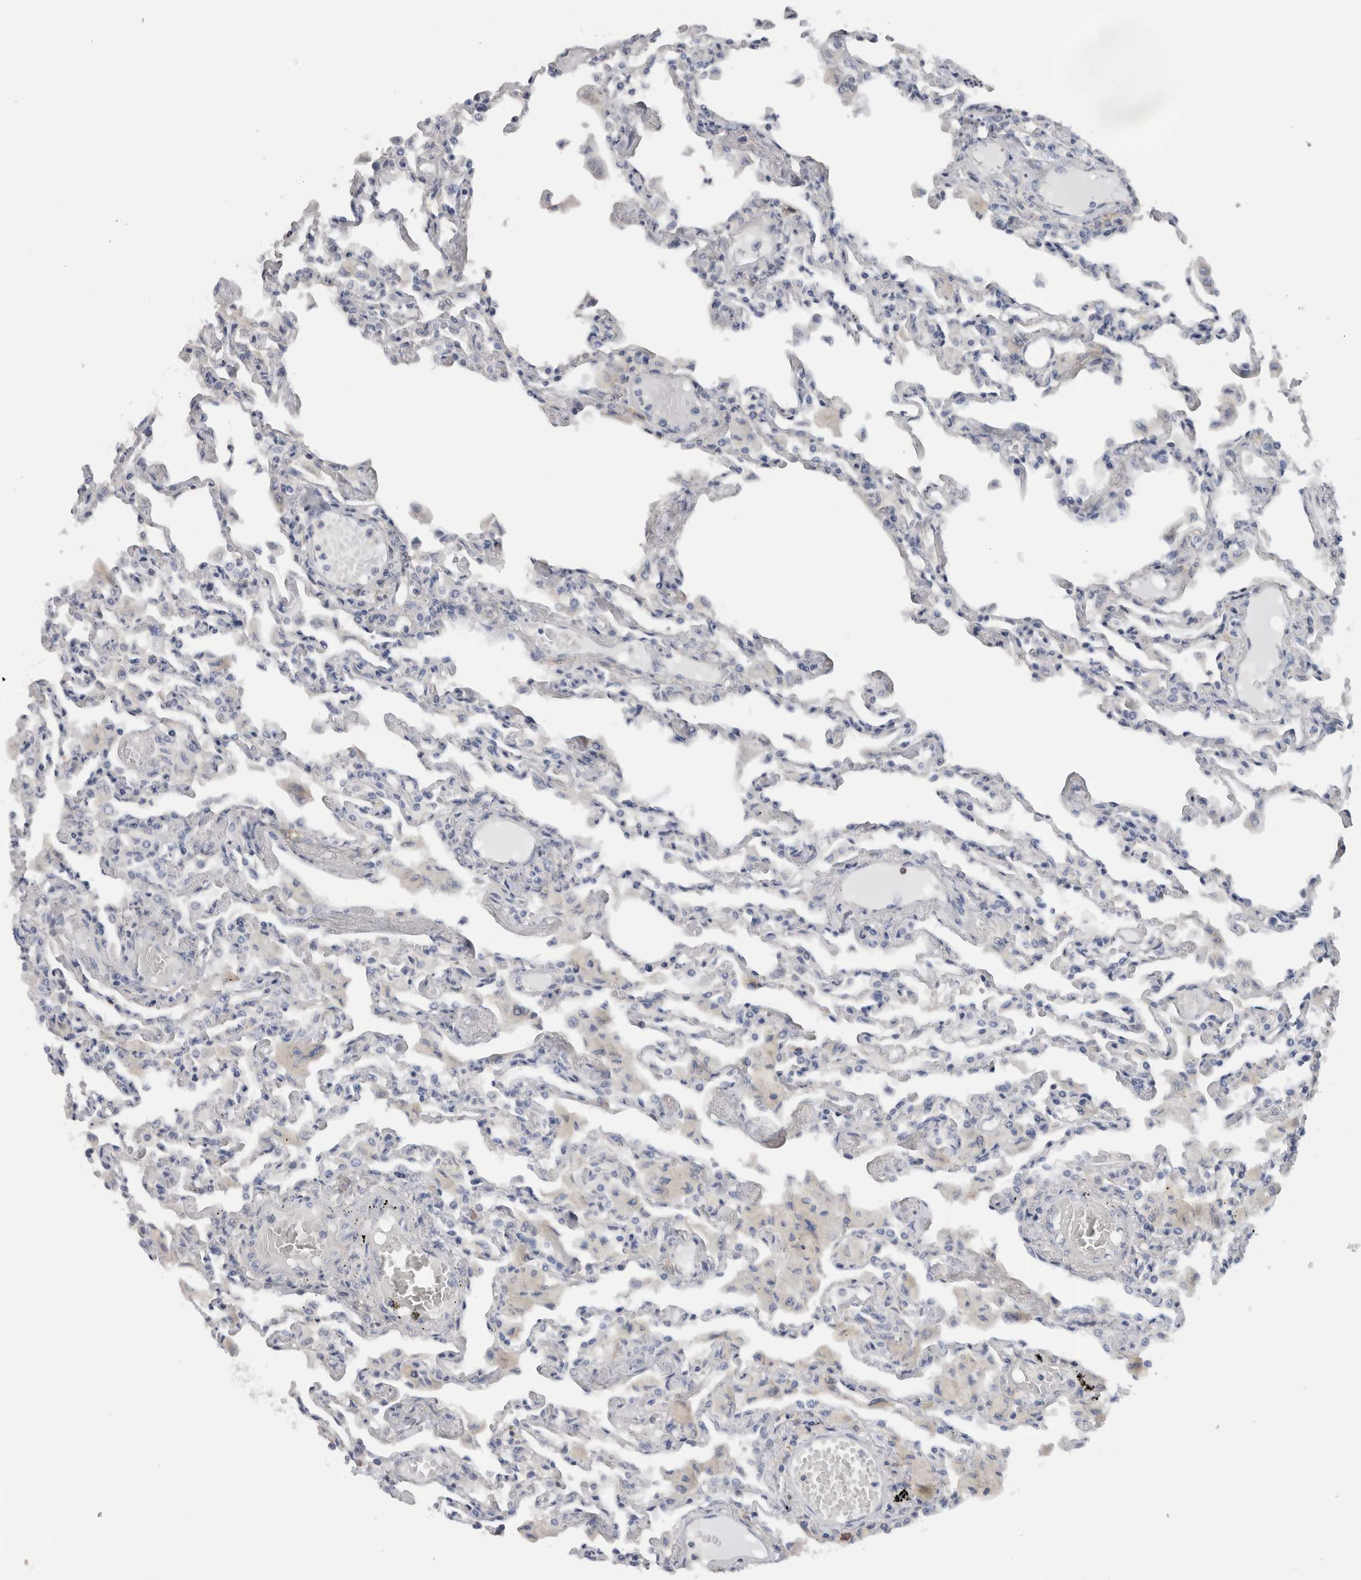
{"staining": {"intensity": "negative", "quantity": "none", "location": "none"}, "tissue": "lung", "cell_type": "Alveolar cells", "image_type": "normal", "snomed": [{"axis": "morphology", "description": "Normal tissue, NOS"}, {"axis": "topography", "description": "Bronchus"}, {"axis": "topography", "description": "Lung"}], "caption": "Benign lung was stained to show a protein in brown. There is no significant positivity in alveolar cells.", "gene": "SCRN1", "patient": {"sex": "female", "age": 49}}